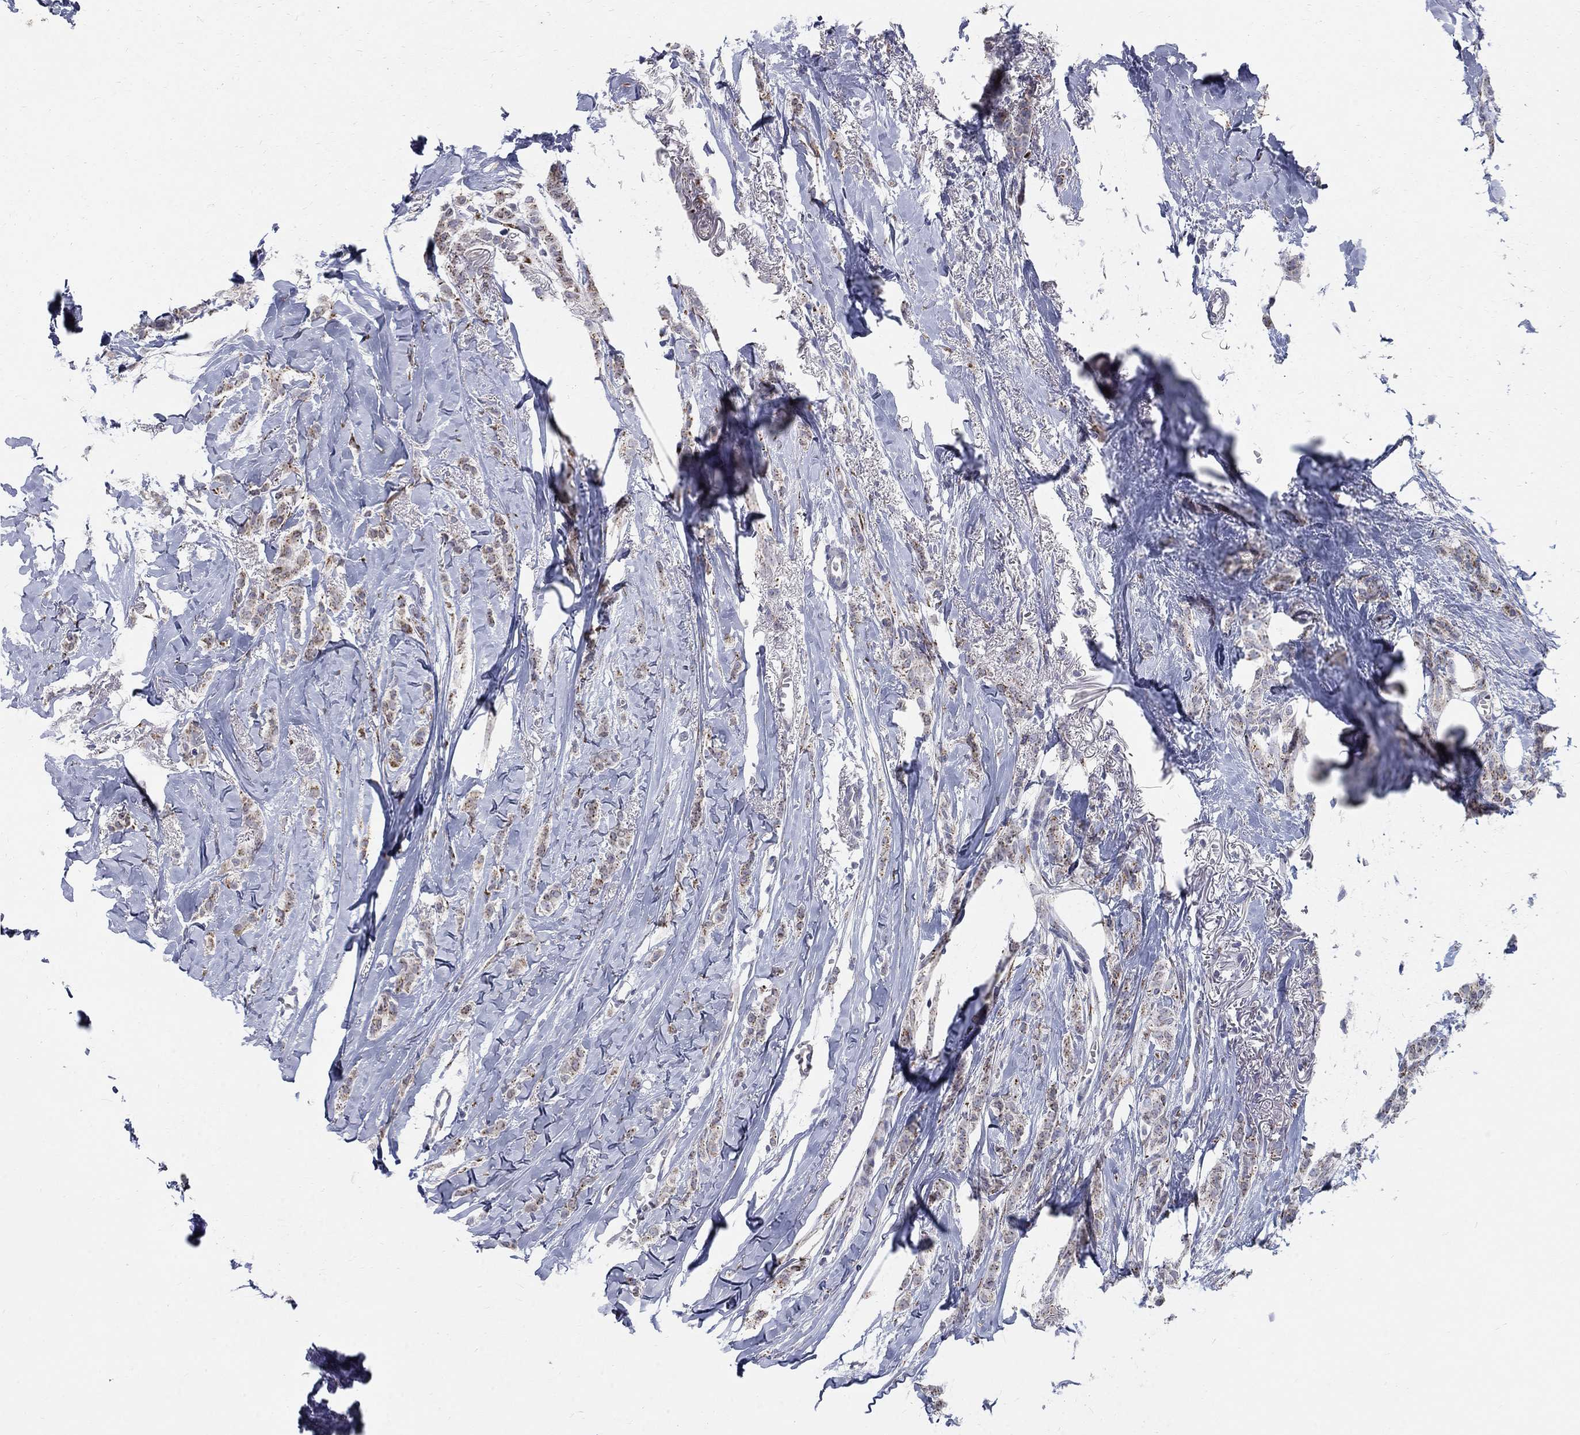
{"staining": {"intensity": "weak", "quantity": "25%-75%", "location": "cytoplasmic/membranous"}, "tissue": "breast cancer", "cell_type": "Tumor cells", "image_type": "cancer", "snomed": [{"axis": "morphology", "description": "Duct carcinoma"}, {"axis": "topography", "description": "Breast"}], "caption": "Immunohistochemical staining of invasive ductal carcinoma (breast) demonstrates weak cytoplasmic/membranous protein positivity in about 25%-75% of tumor cells. (Brightfield microscopy of DAB IHC at high magnification).", "gene": "PANK3", "patient": {"sex": "female", "age": 85}}